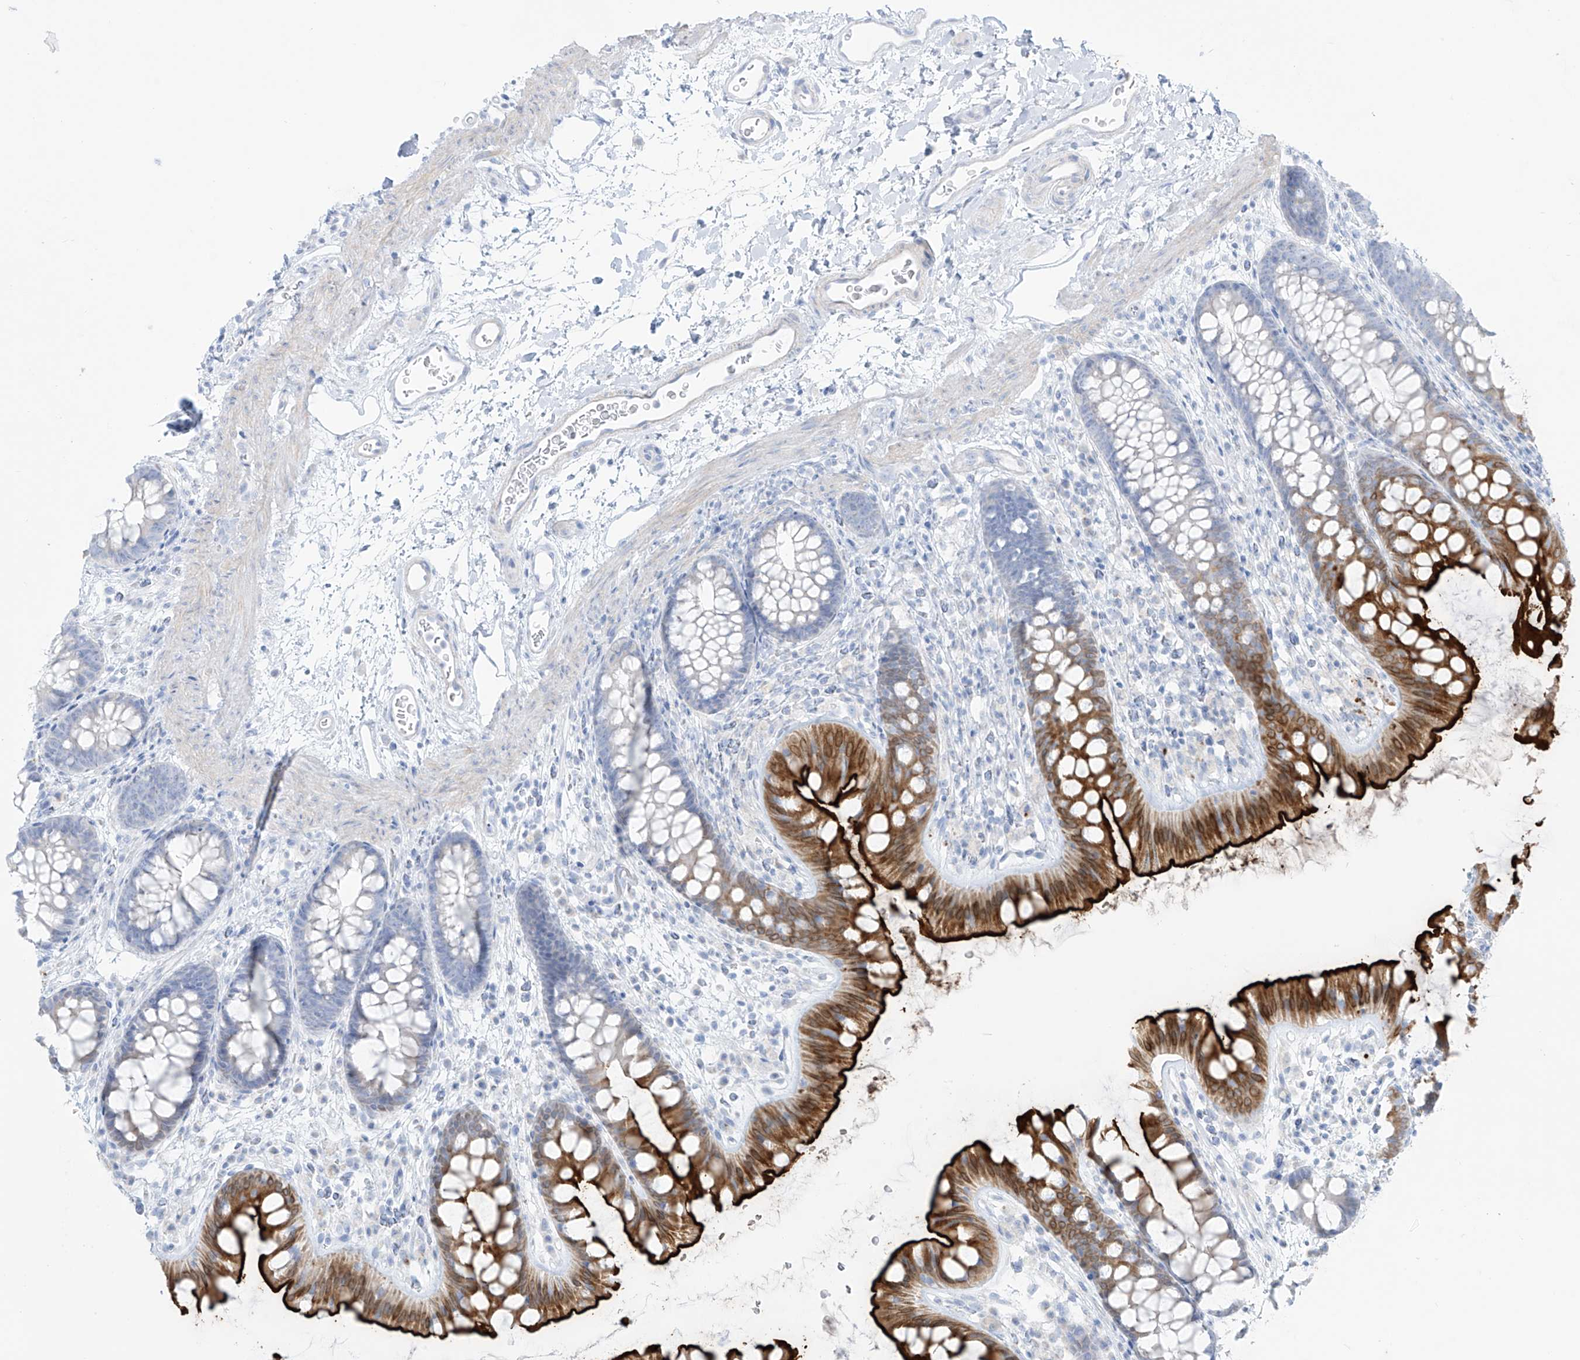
{"staining": {"intensity": "negative", "quantity": "none", "location": "none"}, "tissue": "colon", "cell_type": "Endothelial cells", "image_type": "normal", "snomed": [{"axis": "morphology", "description": "Normal tissue, NOS"}, {"axis": "topography", "description": "Colon"}], "caption": "This histopathology image is of normal colon stained with immunohistochemistry to label a protein in brown with the nuclei are counter-stained blue. There is no staining in endothelial cells.", "gene": "SLC26A3", "patient": {"sex": "female", "age": 62}}